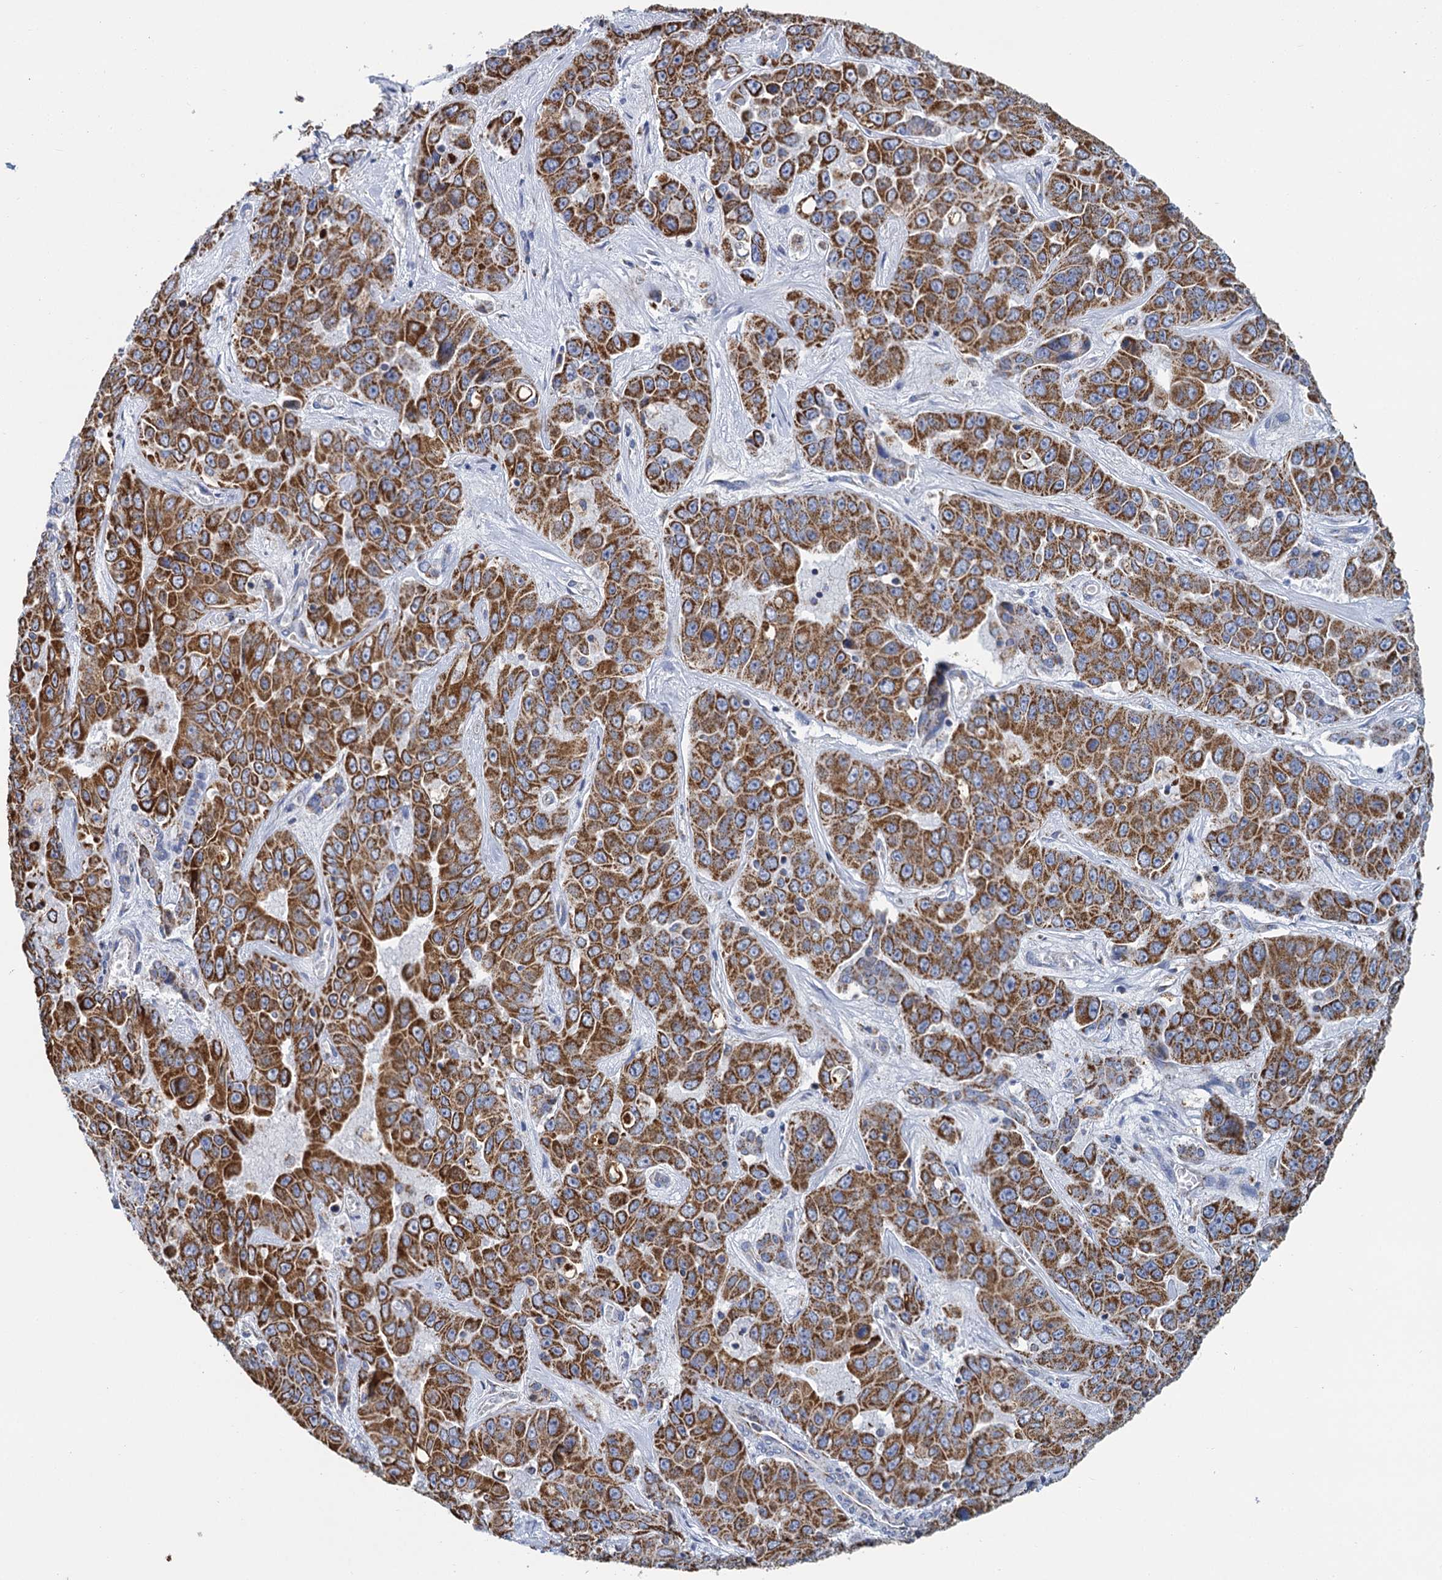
{"staining": {"intensity": "strong", "quantity": ">75%", "location": "cytoplasmic/membranous"}, "tissue": "liver cancer", "cell_type": "Tumor cells", "image_type": "cancer", "snomed": [{"axis": "morphology", "description": "Cholangiocarcinoma"}, {"axis": "topography", "description": "Liver"}], "caption": "Tumor cells reveal strong cytoplasmic/membranous expression in approximately >75% of cells in liver cholangiocarcinoma.", "gene": "CCP110", "patient": {"sex": "female", "age": 52}}